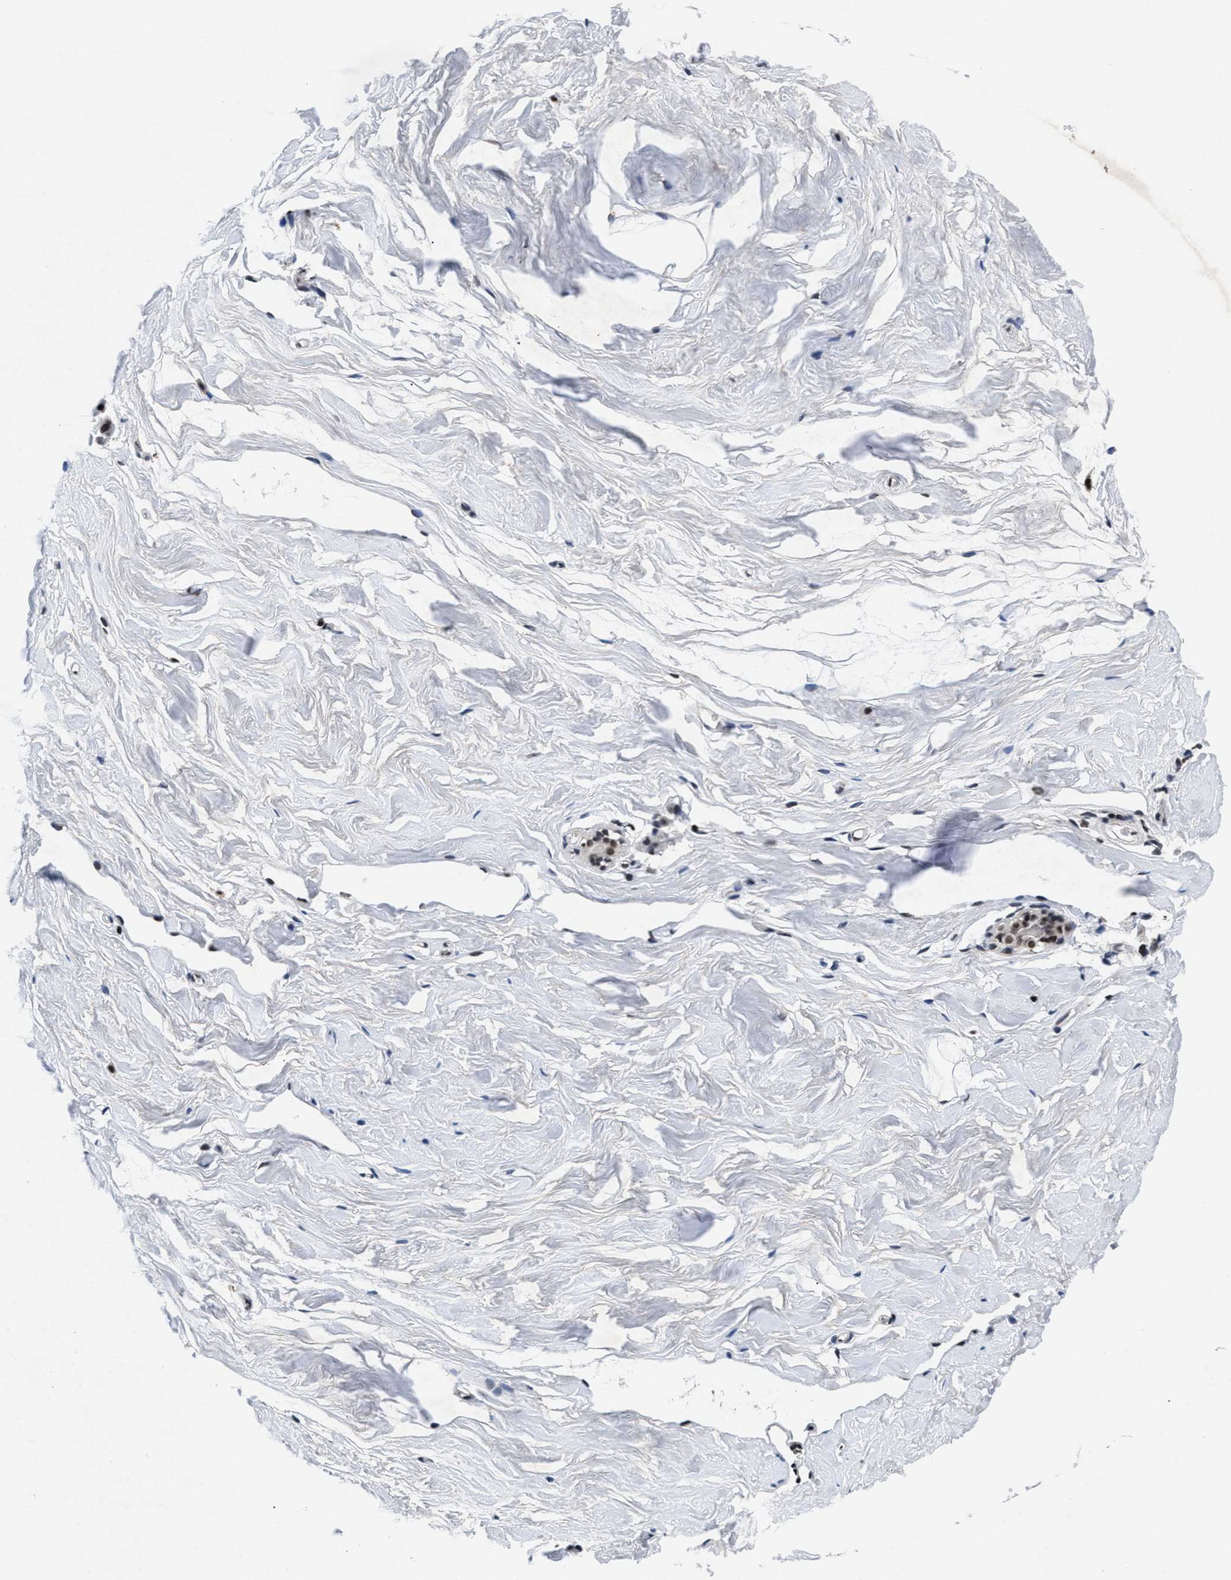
{"staining": {"intensity": "strong", "quantity": ">75%", "location": "nuclear"}, "tissue": "breast", "cell_type": "Adipocytes", "image_type": "normal", "snomed": [{"axis": "morphology", "description": "Normal tissue, NOS"}, {"axis": "topography", "description": "Breast"}], "caption": "This image reveals normal breast stained with immunohistochemistry to label a protein in brown. The nuclear of adipocytes show strong positivity for the protein. Nuclei are counter-stained blue.", "gene": "WDR81", "patient": {"sex": "female", "age": 62}}